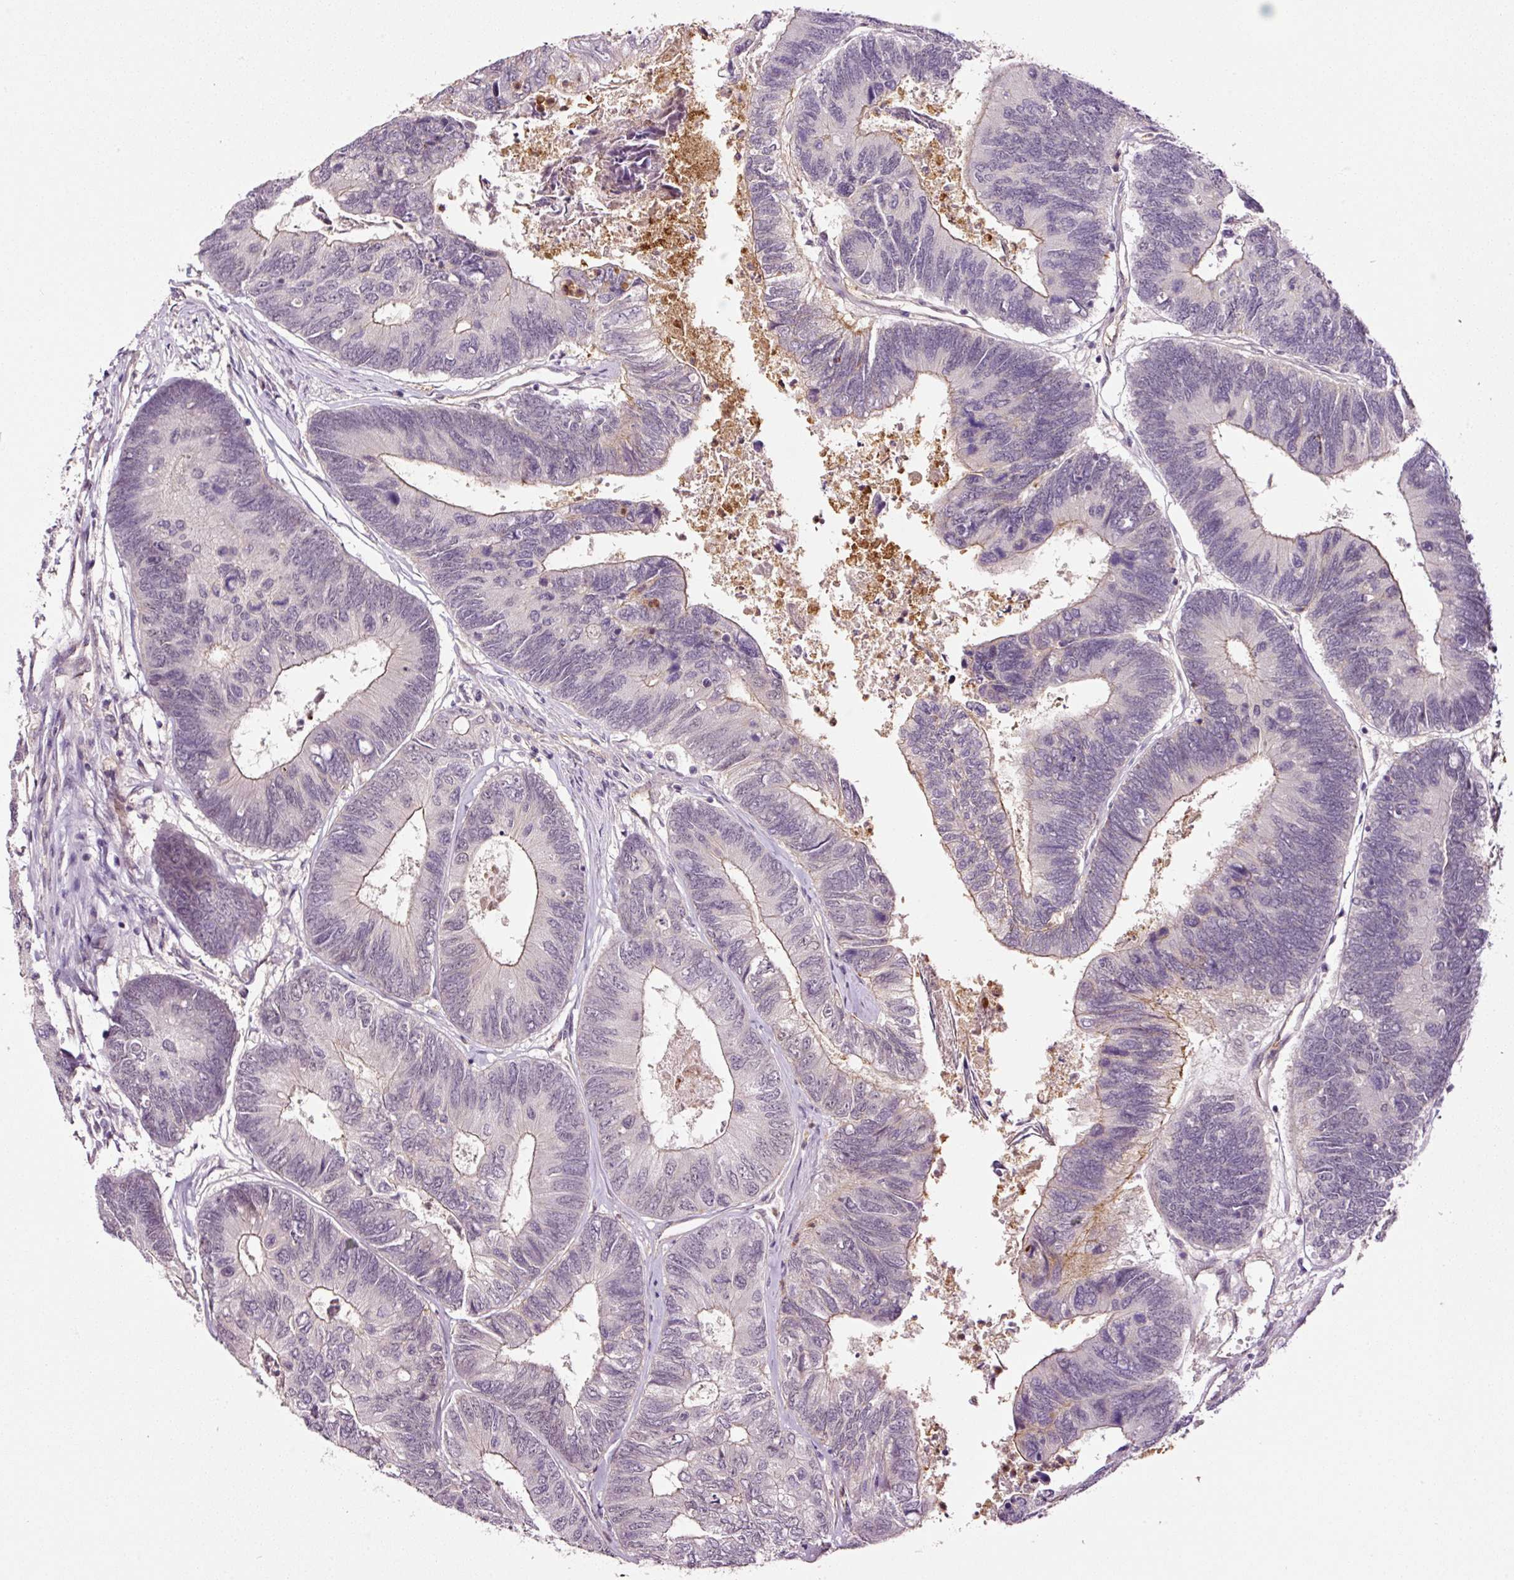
{"staining": {"intensity": "negative", "quantity": "none", "location": "none"}, "tissue": "colorectal cancer", "cell_type": "Tumor cells", "image_type": "cancer", "snomed": [{"axis": "morphology", "description": "Adenocarcinoma, NOS"}, {"axis": "topography", "description": "Colon"}], "caption": "Image shows no protein expression in tumor cells of colorectal cancer tissue.", "gene": "ABCB4", "patient": {"sex": "female", "age": 67}}